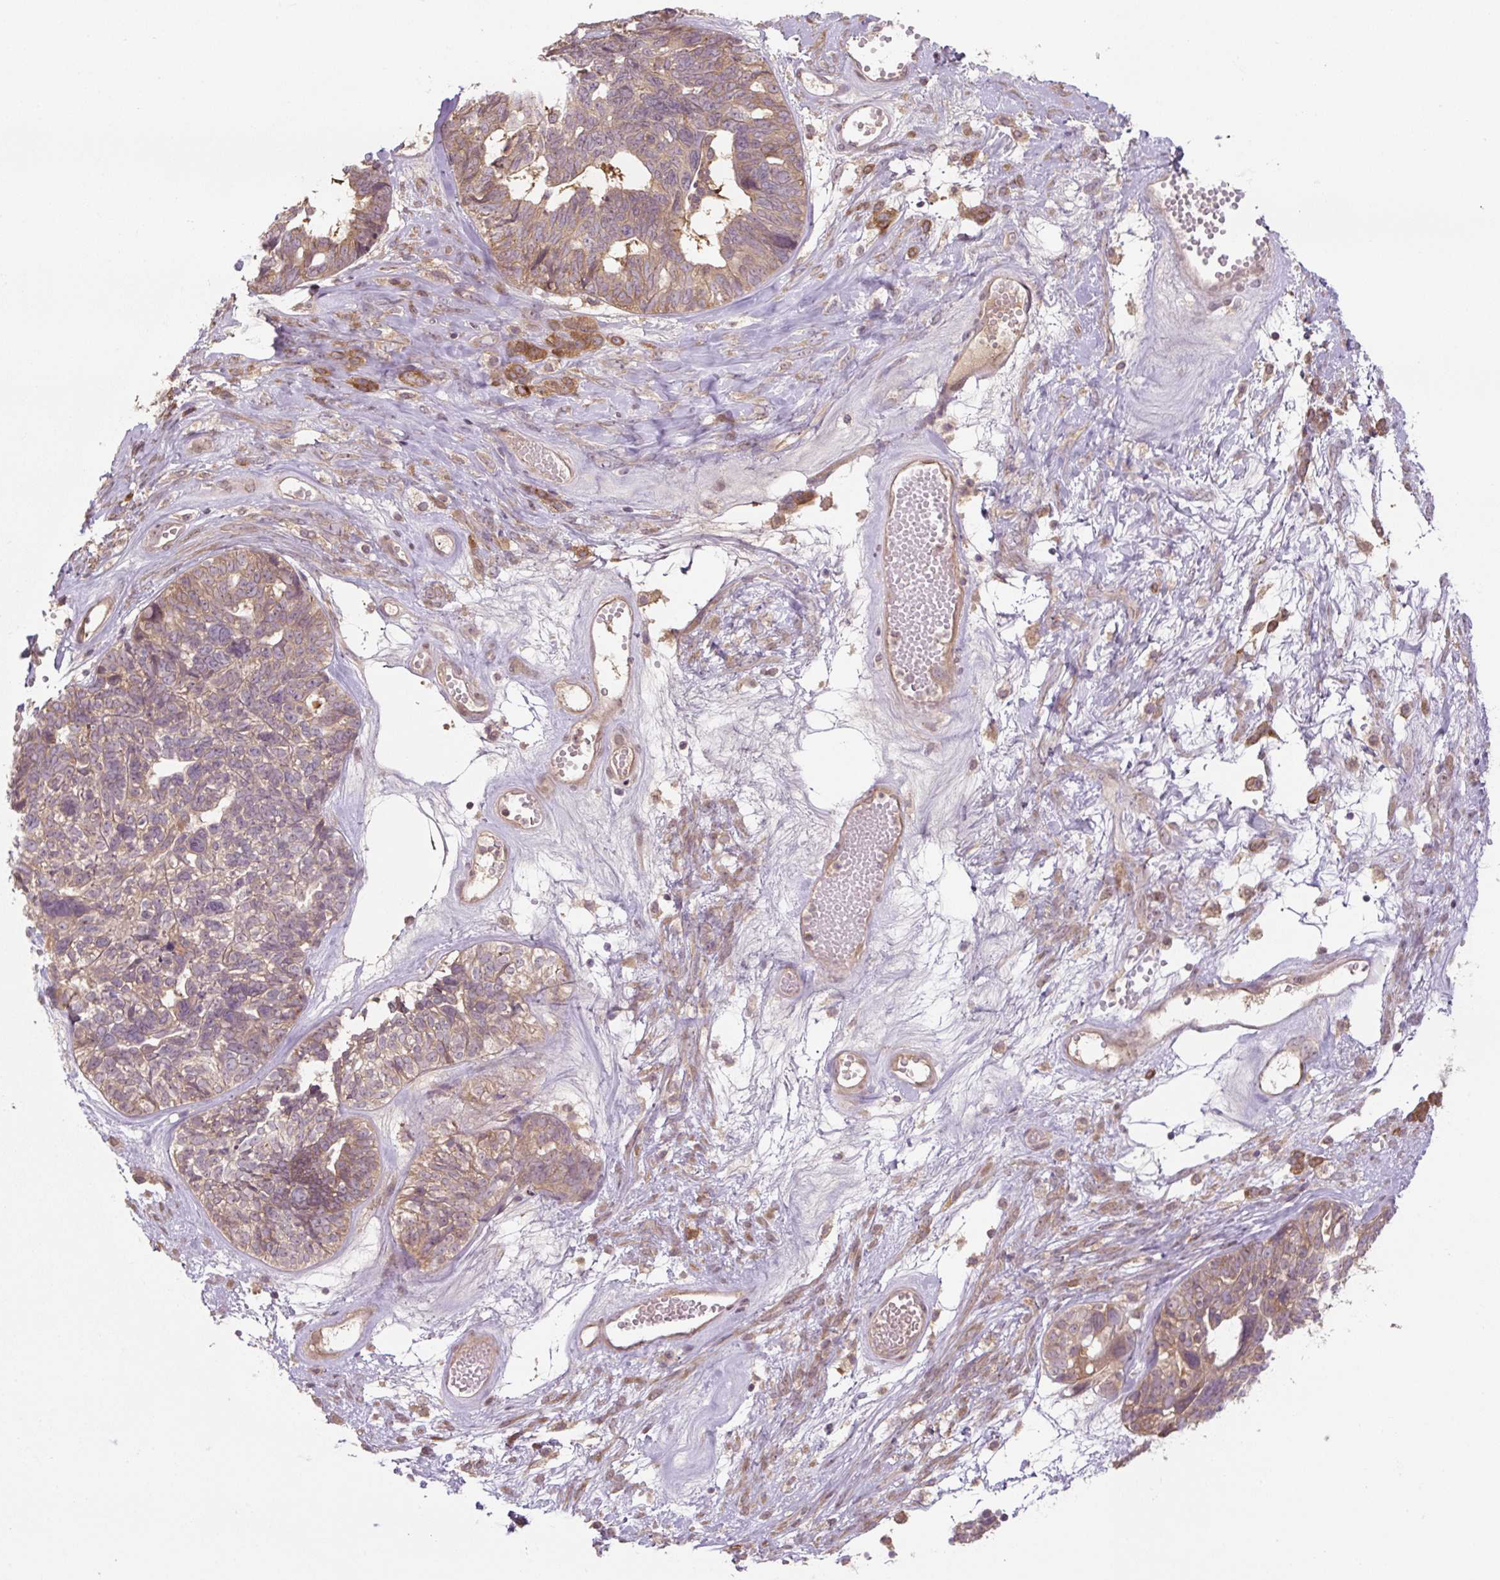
{"staining": {"intensity": "moderate", "quantity": ">75%", "location": "cytoplasmic/membranous"}, "tissue": "ovarian cancer", "cell_type": "Tumor cells", "image_type": "cancer", "snomed": [{"axis": "morphology", "description": "Cystadenocarcinoma, serous, NOS"}, {"axis": "topography", "description": "Ovary"}], "caption": "Immunohistochemistry (IHC) staining of ovarian cancer (serous cystadenocarcinoma), which demonstrates medium levels of moderate cytoplasmic/membranous staining in approximately >75% of tumor cells indicating moderate cytoplasmic/membranous protein expression. The staining was performed using DAB (3,3'-diaminobenzidine) (brown) for protein detection and nuclei were counterstained in hematoxylin (blue).", "gene": "C2orf73", "patient": {"sex": "female", "age": 79}}